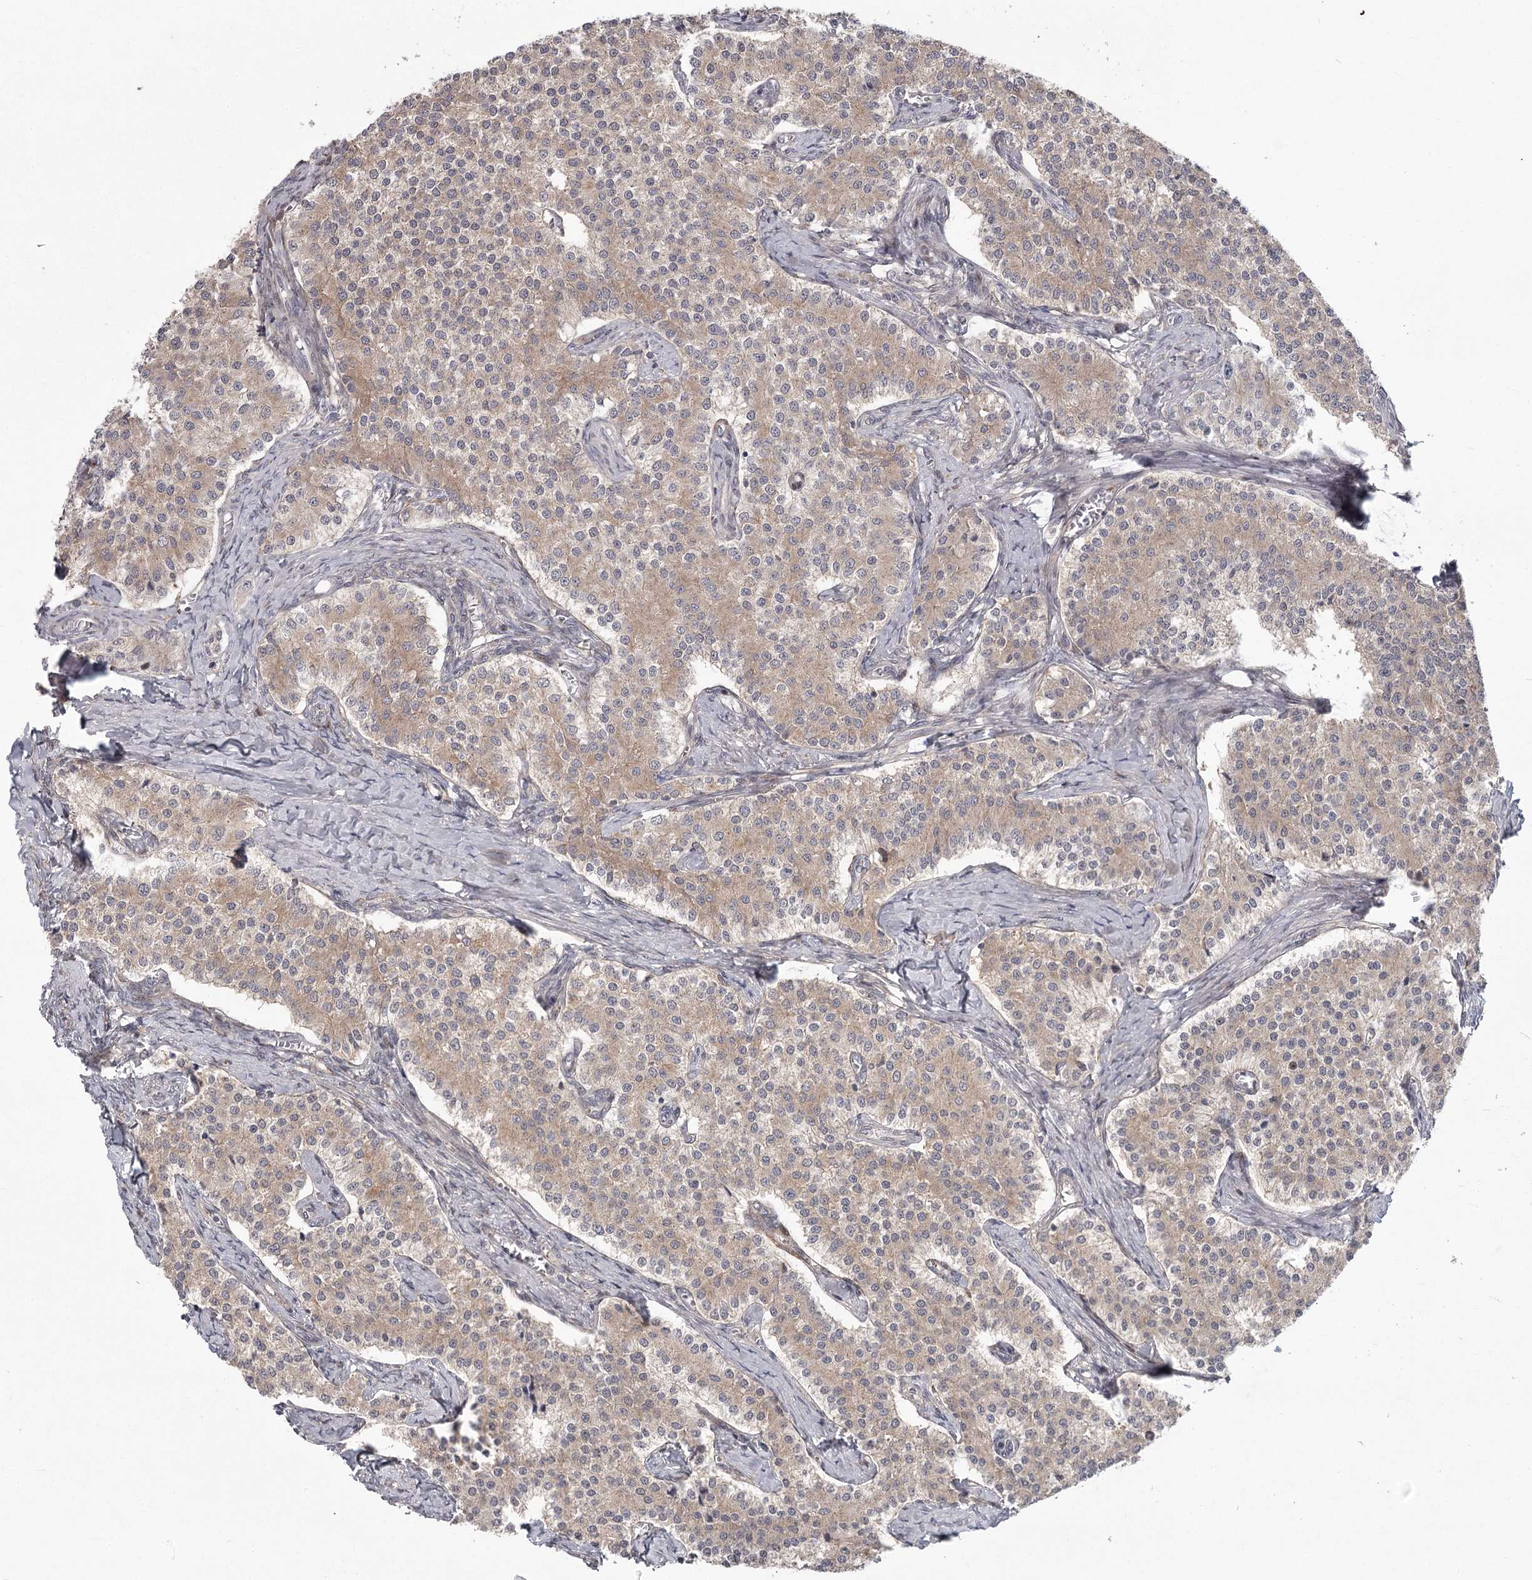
{"staining": {"intensity": "weak", "quantity": "<25%", "location": "cytoplasmic/membranous"}, "tissue": "carcinoid", "cell_type": "Tumor cells", "image_type": "cancer", "snomed": [{"axis": "morphology", "description": "Carcinoid, malignant, NOS"}, {"axis": "topography", "description": "Colon"}], "caption": "The IHC micrograph has no significant expression in tumor cells of malignant carcinoid tissue.", "gene": "CCNG2", "patient": {"sex": "female", "age": 52}}